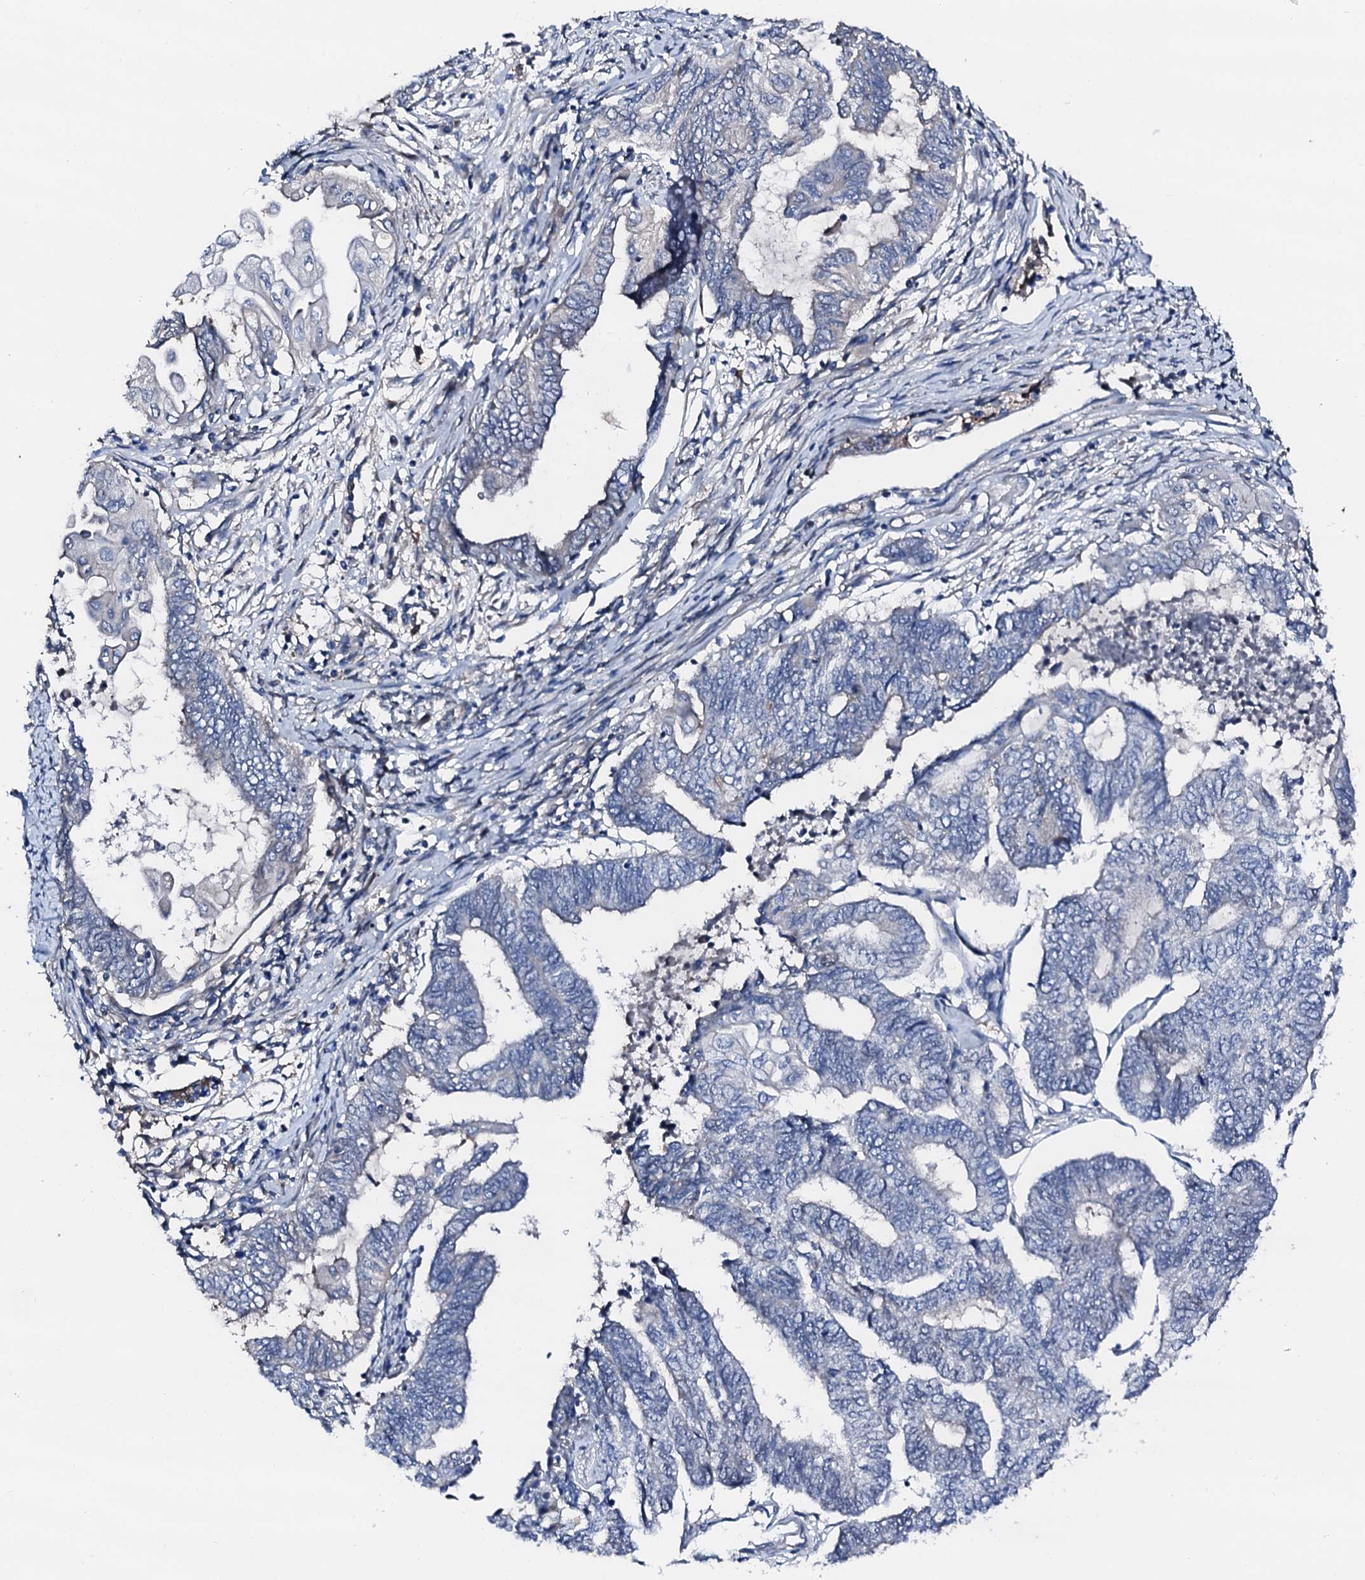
{"staining": {"intensity": "negative", "quantity": "none", "location": "none"}, "tissue": "endometrial cancer", "cell_type": "Tumor cells", "image_type": "cancer", "snomed": [{"axis": "morphology", "description": "Adenocarcinoma, NOS"}, {"axis": "topography", "description": "Uterus"}, {"axis": "topography", "description": "Endometrium"}], "caption": "IHC image of endometrial cancer (adenocarcinoma) stained for a protein (brown), which exhibits no positivity in tumor cells.", "gene": "TRAFD1", "patient": {"sex": "female", "age": 70}}